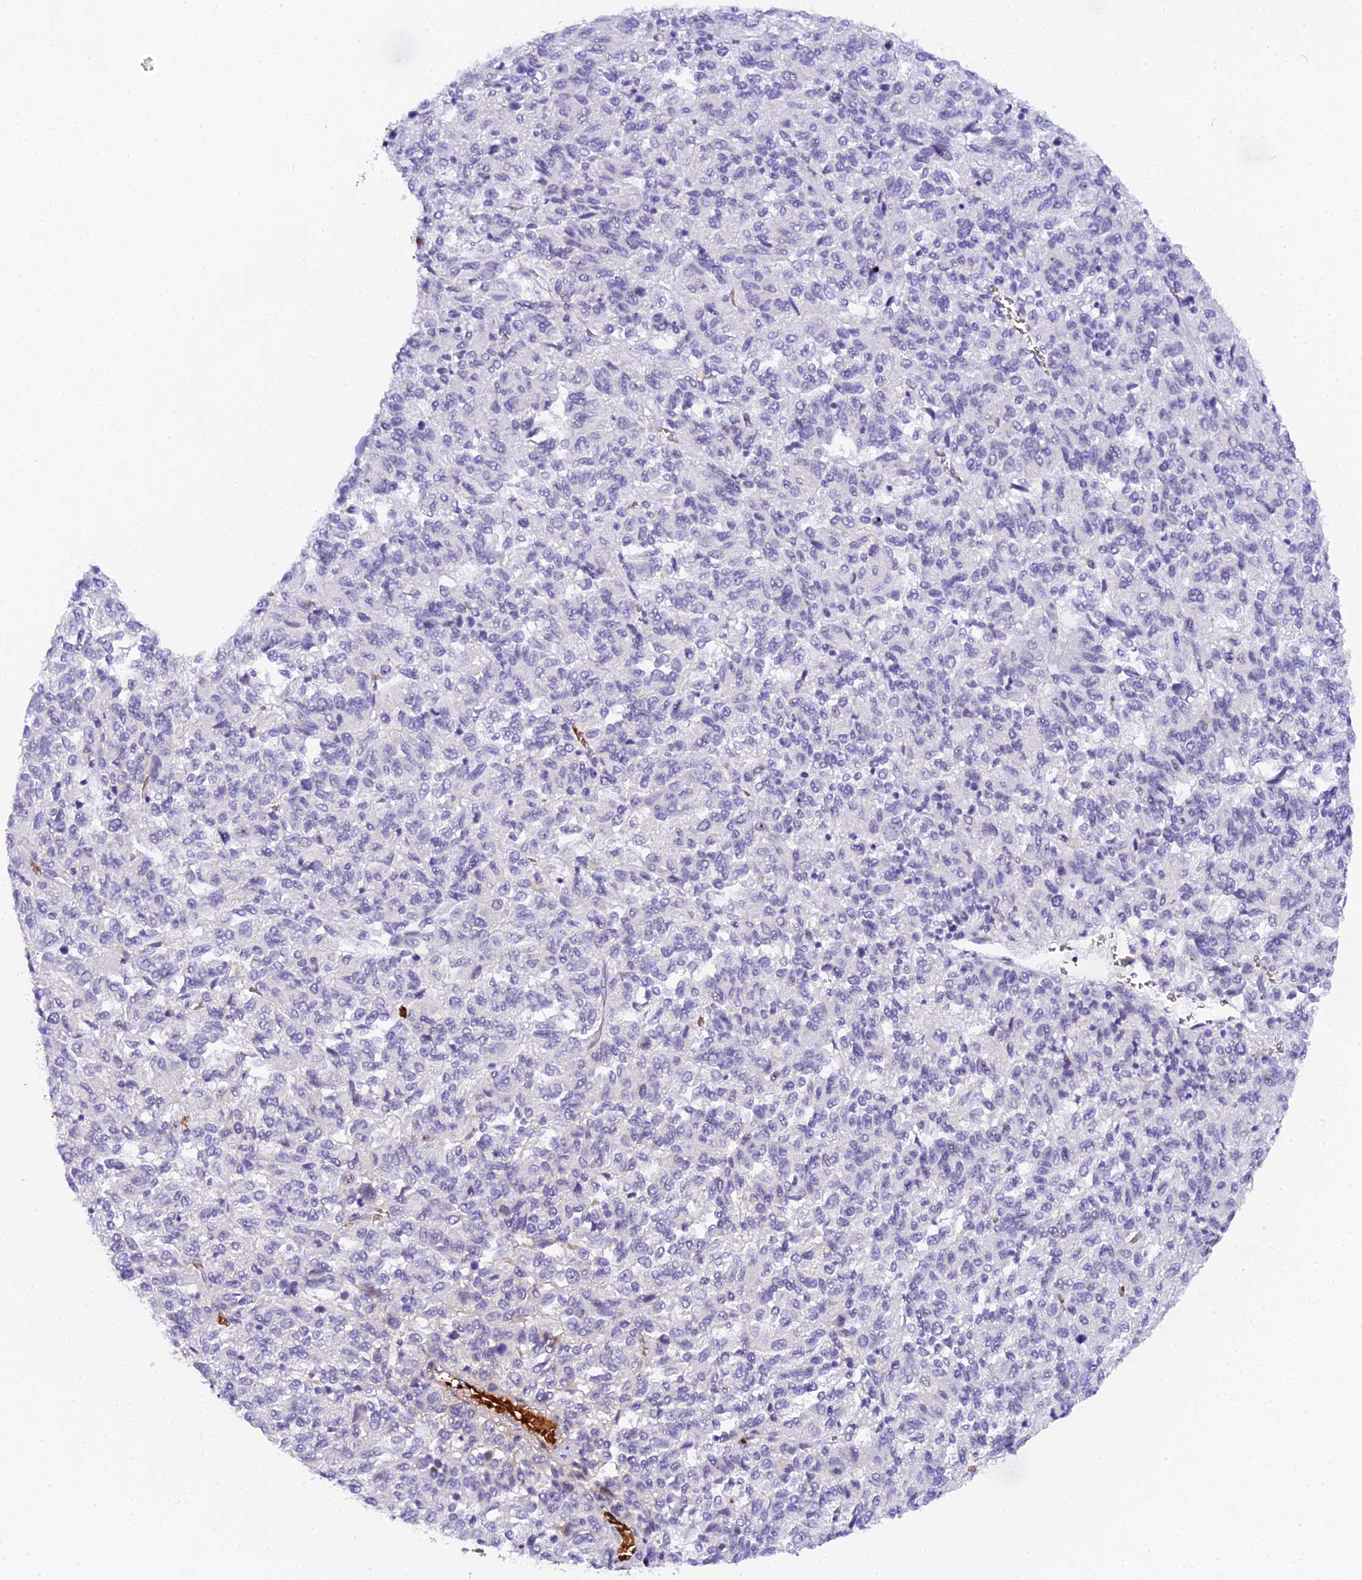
{"staining": {"intensity": "negative", "quantity": "none", "location": "none"}, "tissue": "melanoma", "cell_type": "Tumor cells", "image_type": "cancer", "snomed": [{"axis": "morphology", "description": "Malignant melanoma, Metastatic site"}, {"axis": "topography", "description": "Lung"}], "caption": "Tumor cells are negative for protein expression in human melanoma.", "gene": "CFAP45", "patient": {"sex": "male", "age": 64}}